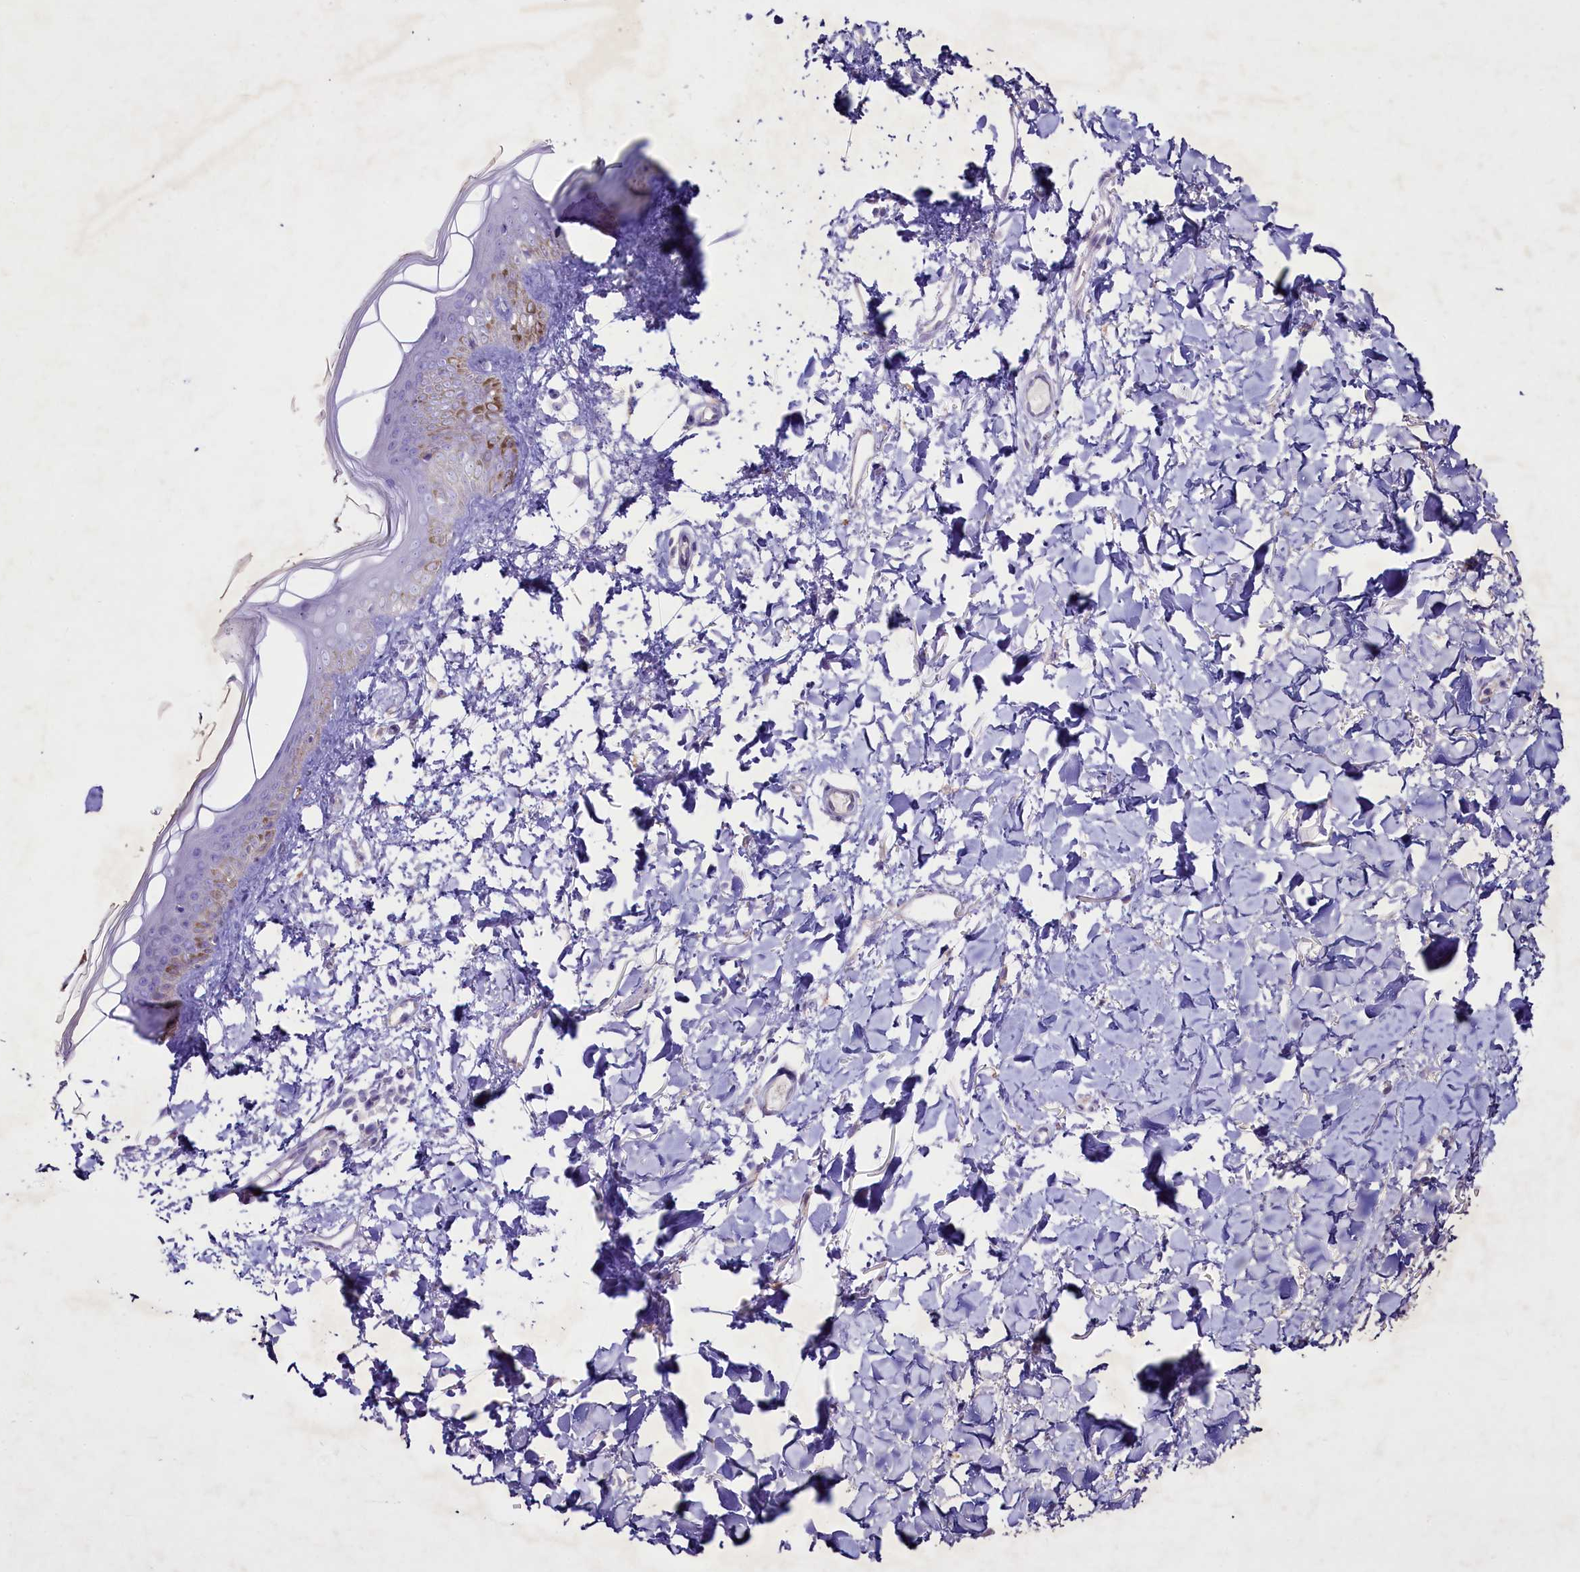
{"staining": {"intensity": "negative", "quantity": "none", "location": "none"}, "tissue": "skin", "cell_type": "Fibroblasts", "image_type": "normal", "snomed": [{"axis": "morphology", "description": "Normal tissue, NOS"}, {"axis": "topography", "description": "Skin"}], "caption": "Immunohistochemistry (IHC) of normal skin displays no positivity in fibroblasts.", "gene": "FAM209B", "patient": {"sex": "female", "age": 58}}